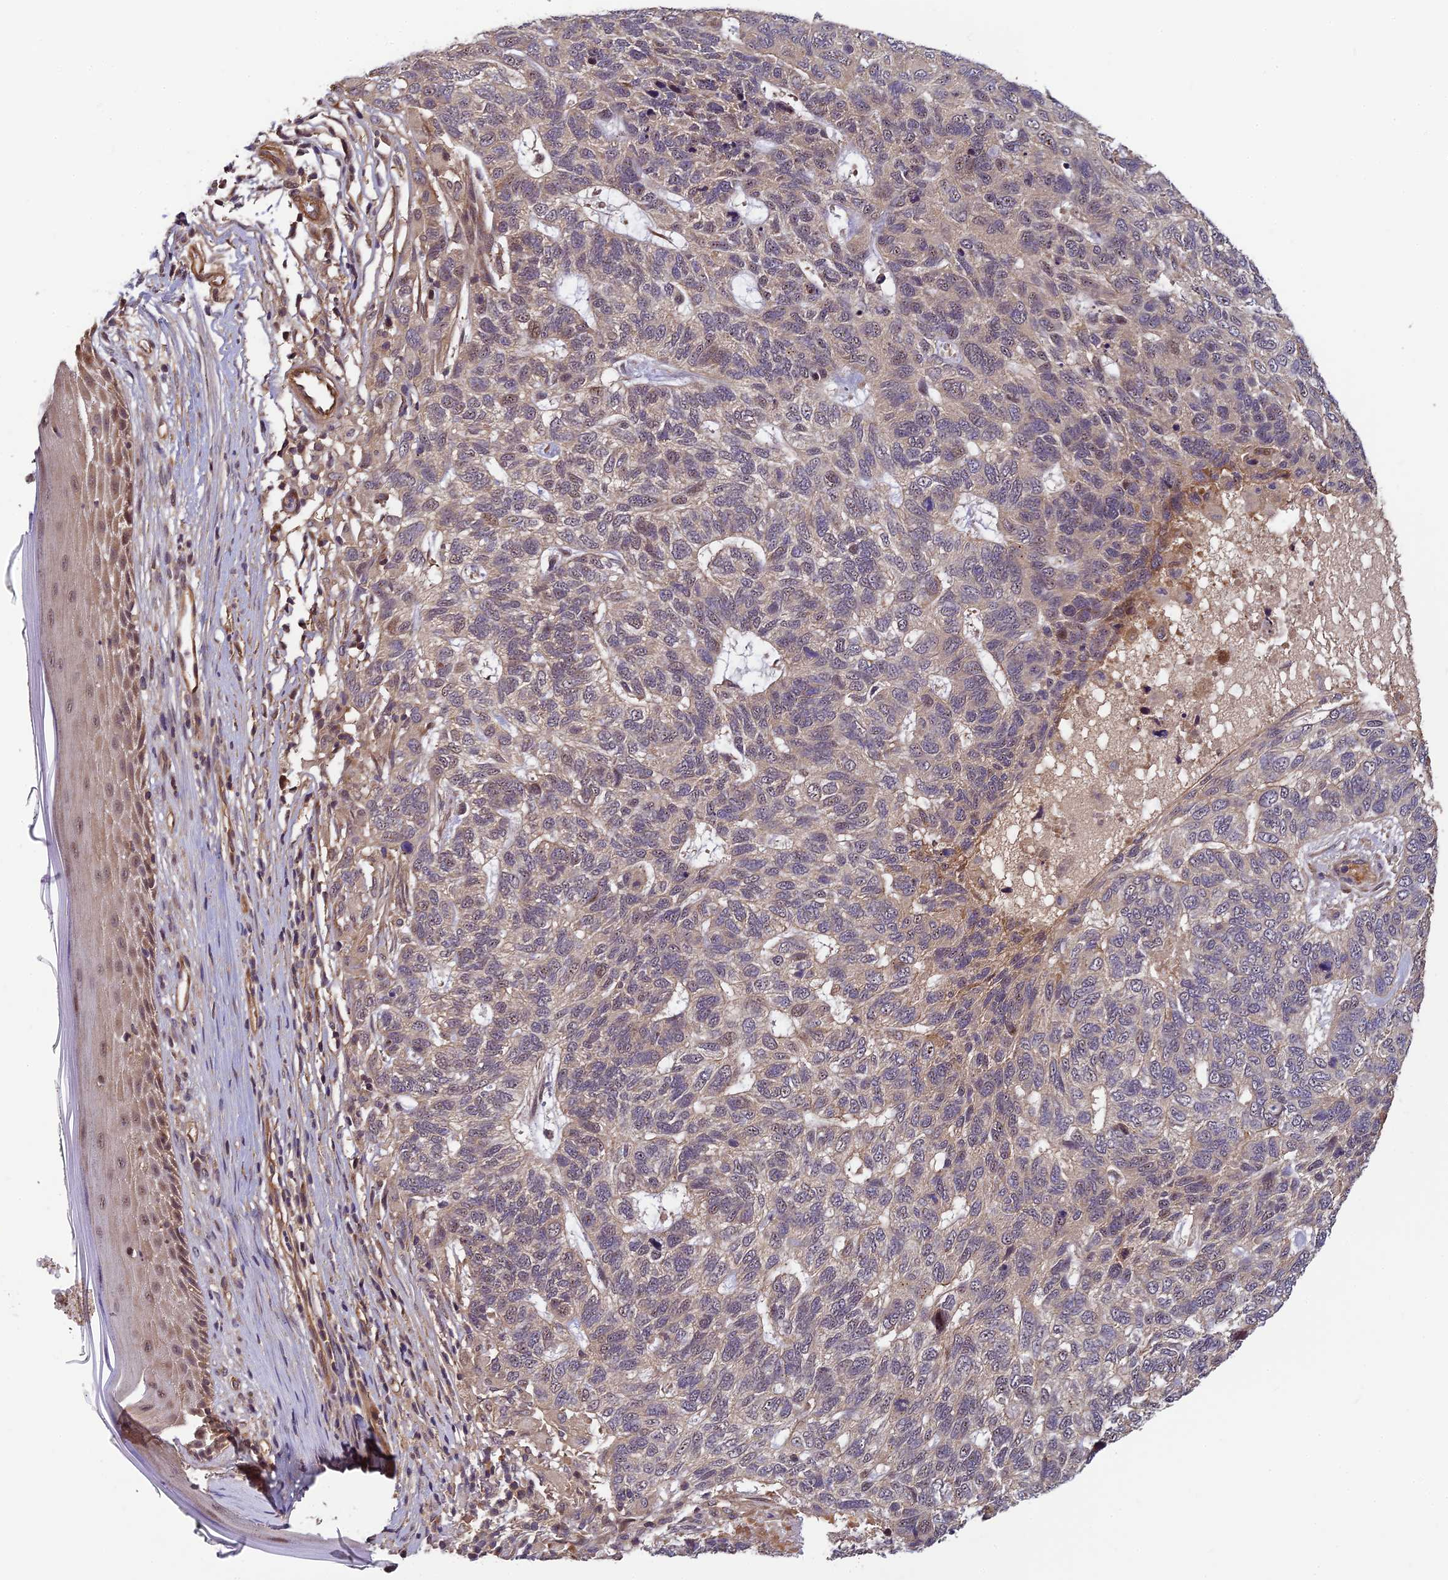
{"staining": {"intensity": "negative", "quantity": "none", "location": "none"}, "tissue": "skin cancer", "cell_type": "Tumor cells", "image_type": "cancer", "snomed": [{"axis": "morphology", "description": "Basal cell carcinoma"}, {"axis": "topography", "description": "Skin"}], "caption": "Tumor cells show no significant staining in skin cancer.", "gene": "PIKFYVE", "patient": {"sex": "female", "age": 65}}